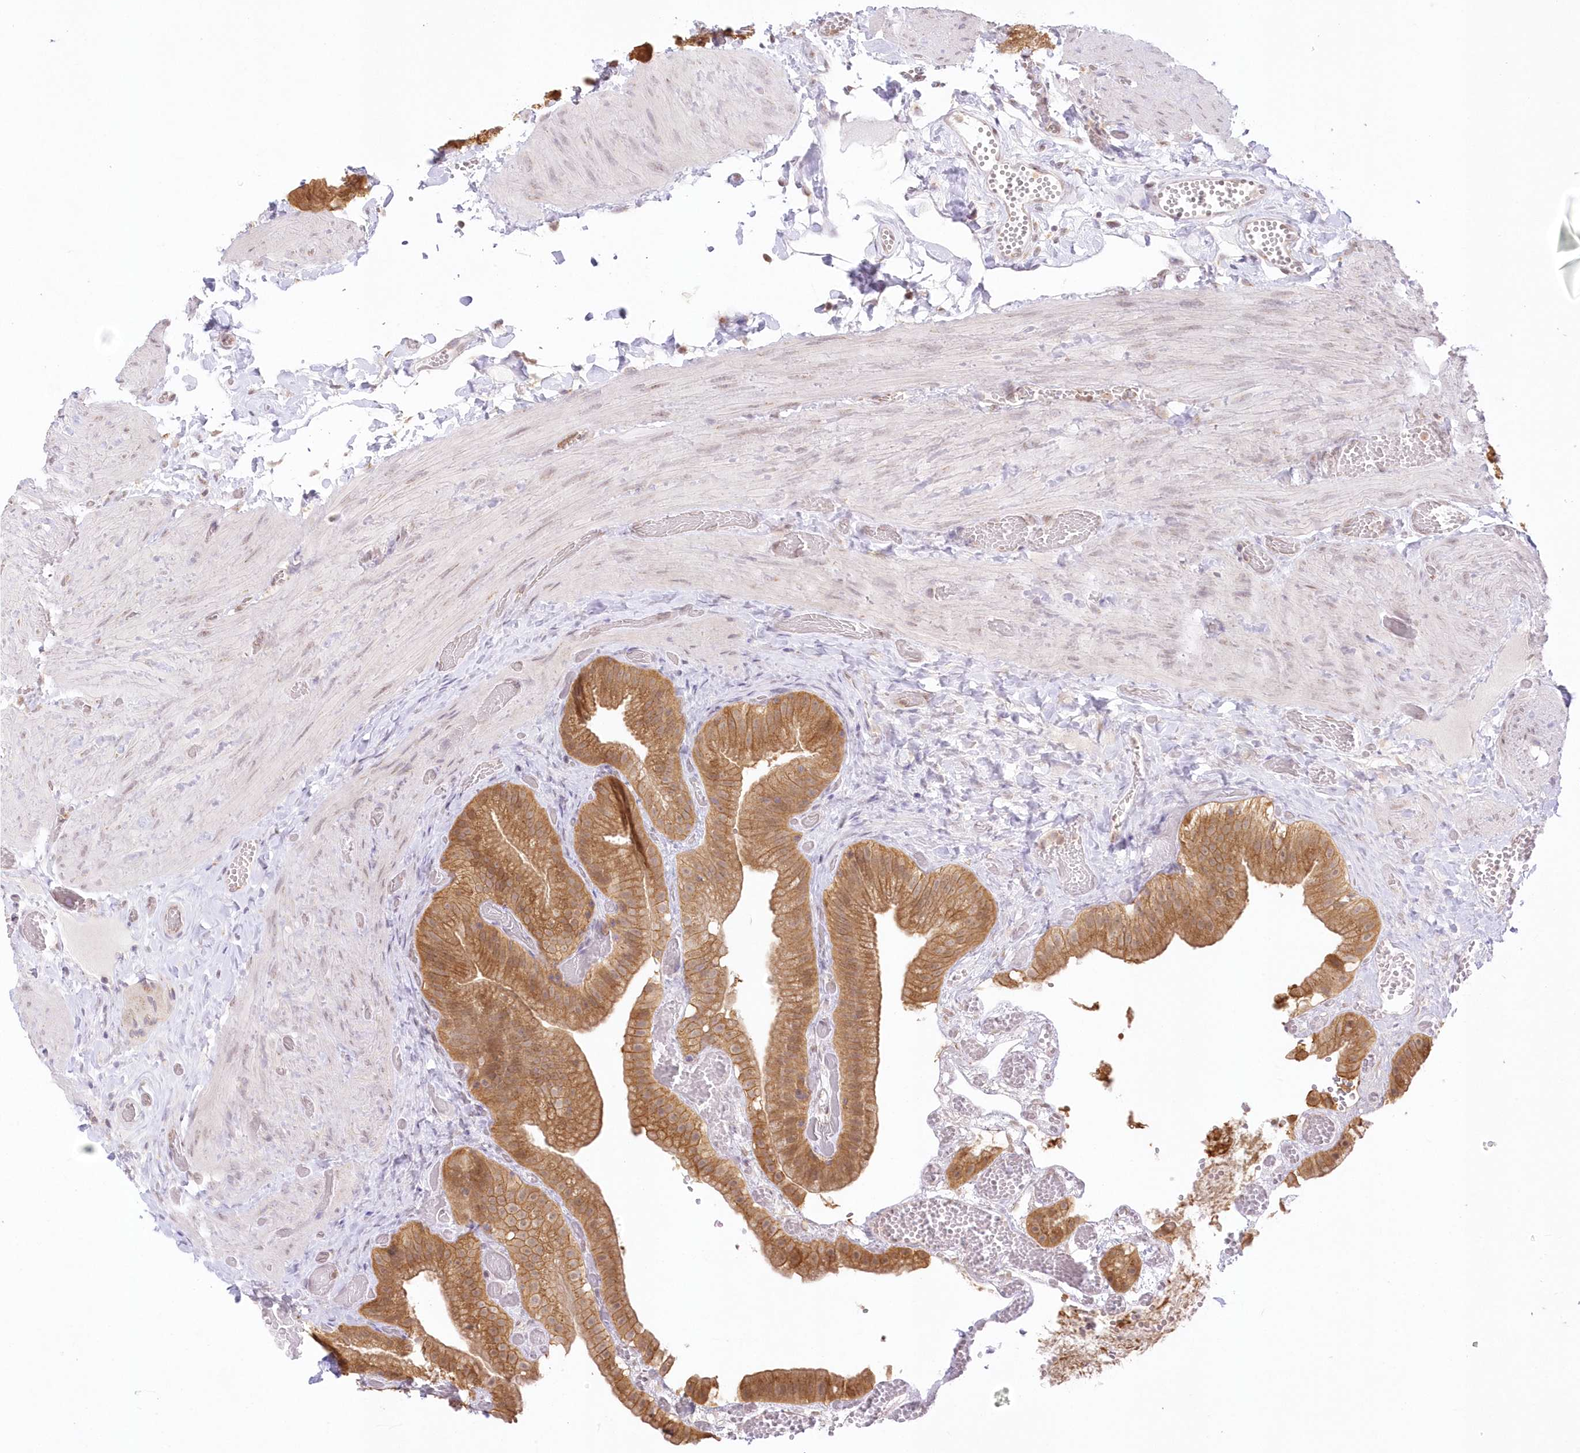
{"staining": {"intensity": "moderate", "quantity": ">75%", "location": "cytoplasmic/membranous"}, "tissue": "gallbladder", "cell_type": "Glandular cells", "image_type": "normal", "snomed": [{"axis": "morphology", "description": "Normal tissue, NOS"}, {"axis": "topography", "description": "Gallbladder"}], "caption": "Immunohistochemistry (IHC) (DAB) staining of normal human gallbladder reveals moderate cytoplasmic/membranous protein expression in approximately >75% of glandular cells. The protein of interest is shown in brown color, while the nuclei are stained blue.", "gene": "RNPEP", "patient": {"sex": "female", "age": 64}}